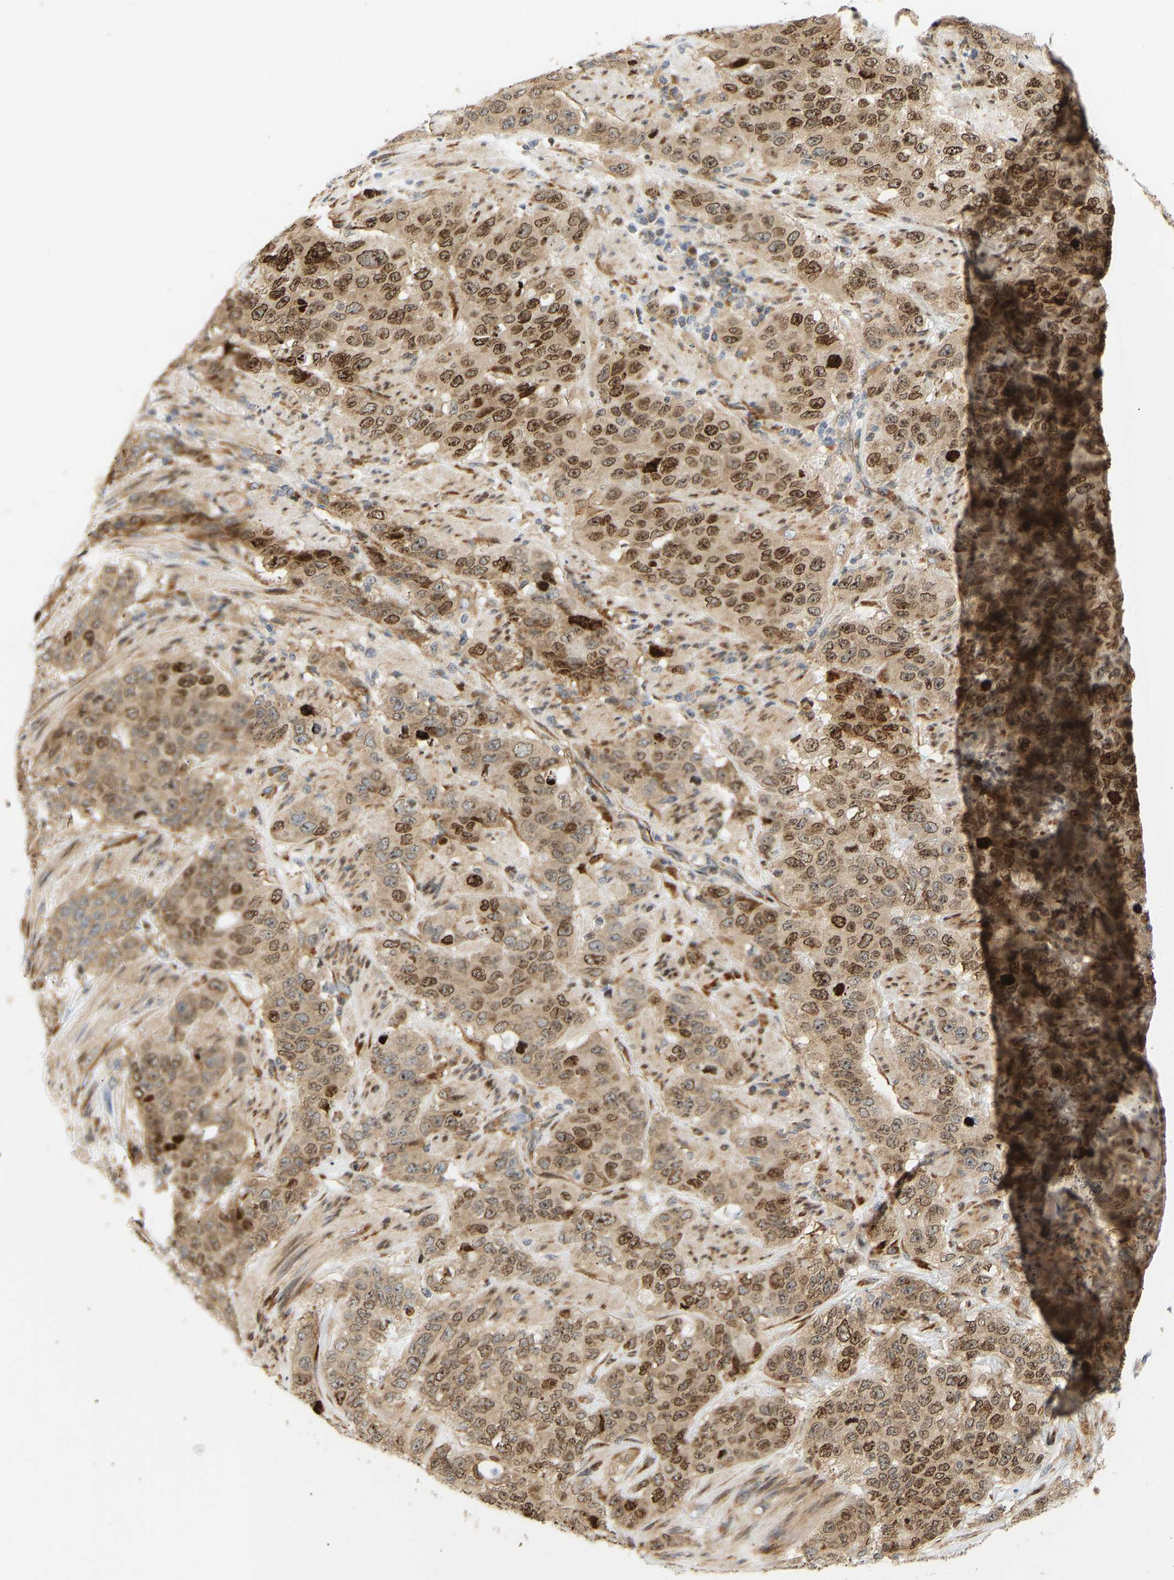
{"staining": {"intensity": "moderate", "quantity": ">75%", "location": "cytoplasmic/membranous,nuclear"}, "tissue": "stomach cancer", "cell_type": "Tumor cells", "image_type": "cancer", "snomed": [{"axis": "morphology", "description": "Adenocarcinoma, NOS"}, {"axis": "topography", "description": "Stomach"}], "caption": "Immunohistochemical staining of human stomach cancer shows moderate cytoplasmic/membranous and nuclear protein staining in about >75% of tumor cells.", "gene": "RPS14", "patient": {"sex": "male", "age": 48}}